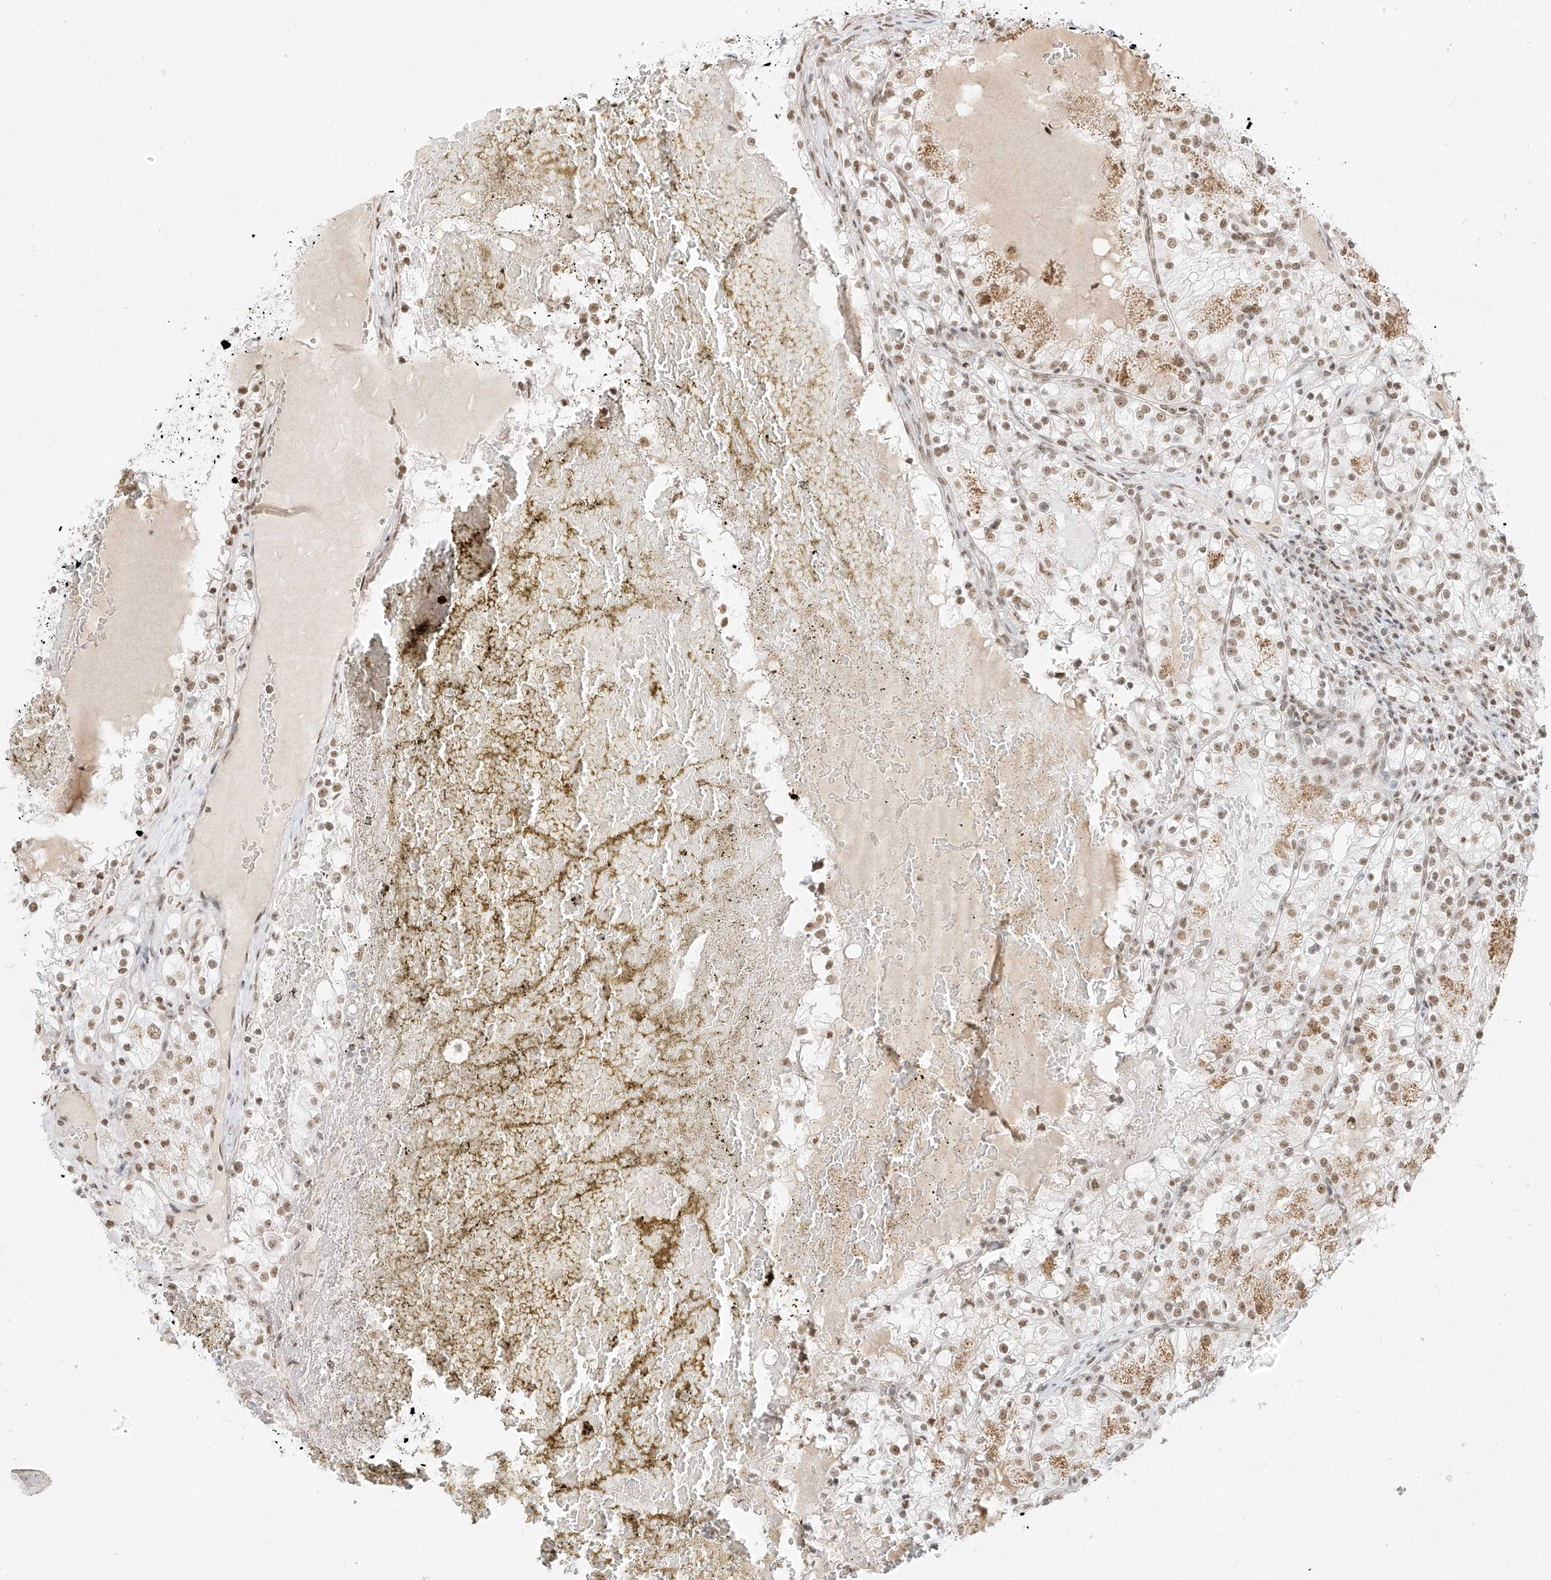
{"staining": {"intensity": "moderate", "quantity": ">75%", "location": "nuclear"}, "tissue": "renal cancer", "cell_type": "Tumor cells", "image_type": "cancer", "snomed": [{"axis": "morphology", "description": "Normal tissue, NOS"}, {"axis": "morphology", "description": "Adenocarcinoma, NOS"}, {"axis": "topography", "description": "Kidney"}], "caption": "This is a photomicrograph of immunohistochemistry staining of renal adenocarcinoma, which shows moderate expression in the nuclear of tumor cells.", "gene": "NHSL1", "patient": {"sex": "male", "age": 68}}